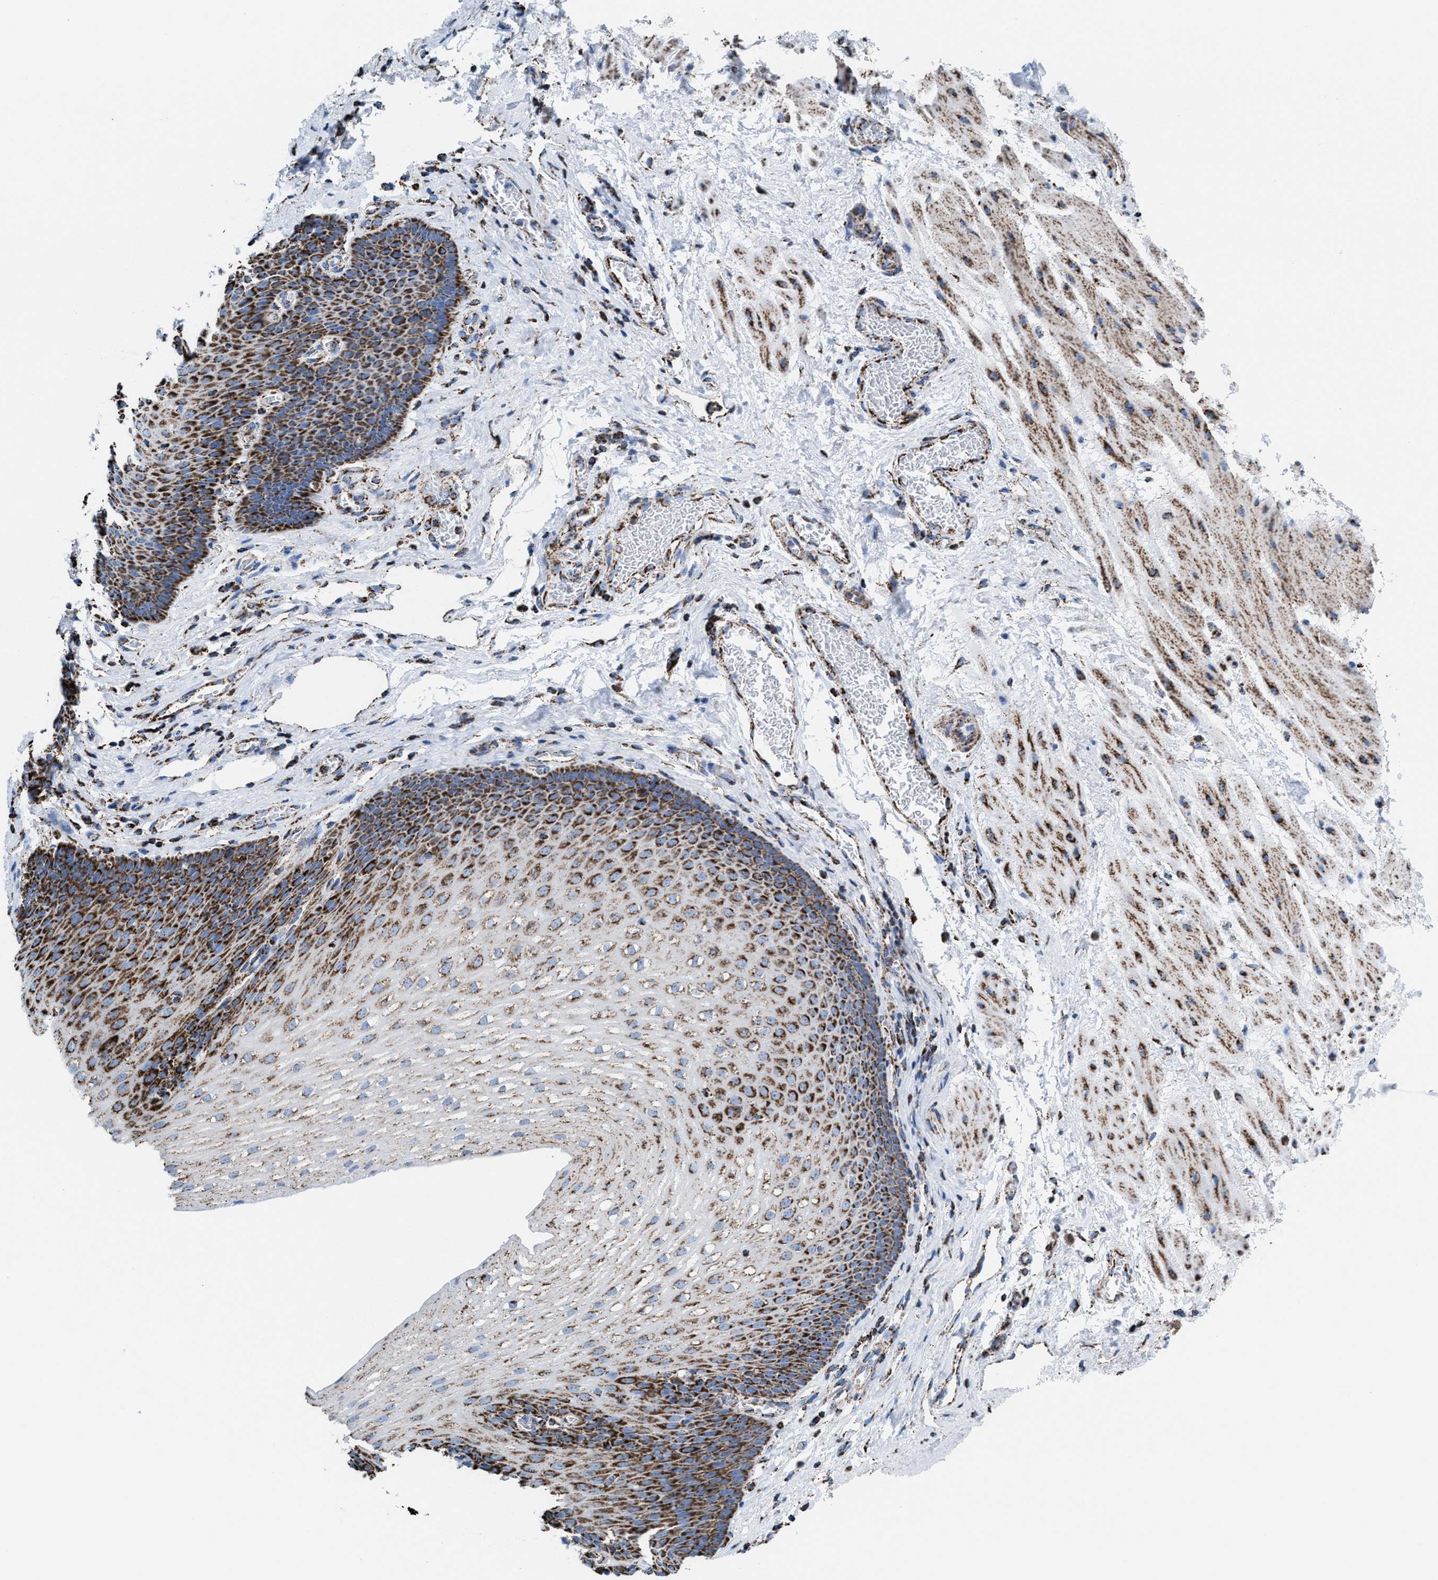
{"staining": {"intensity": "strong", "quantity": ">75%", "location": "cytoplasmic/membranous"}, "tissue": "esophagus", "cell_type": "Squamous epithelial cells", "image_type": "normal", "snomed": [{"axis": "morphology", "description": "Normal tissue, NOS"}, {"axis": "topography", "description": "Esophagus"}], "caption": "Strong cytoplasmic/membranous expression is appreciated in about >75% of squamous epithelial cells in unremarkable esophagus.", "gene": "ECHS1", "patient": {"sex": "male", "age": 48}}